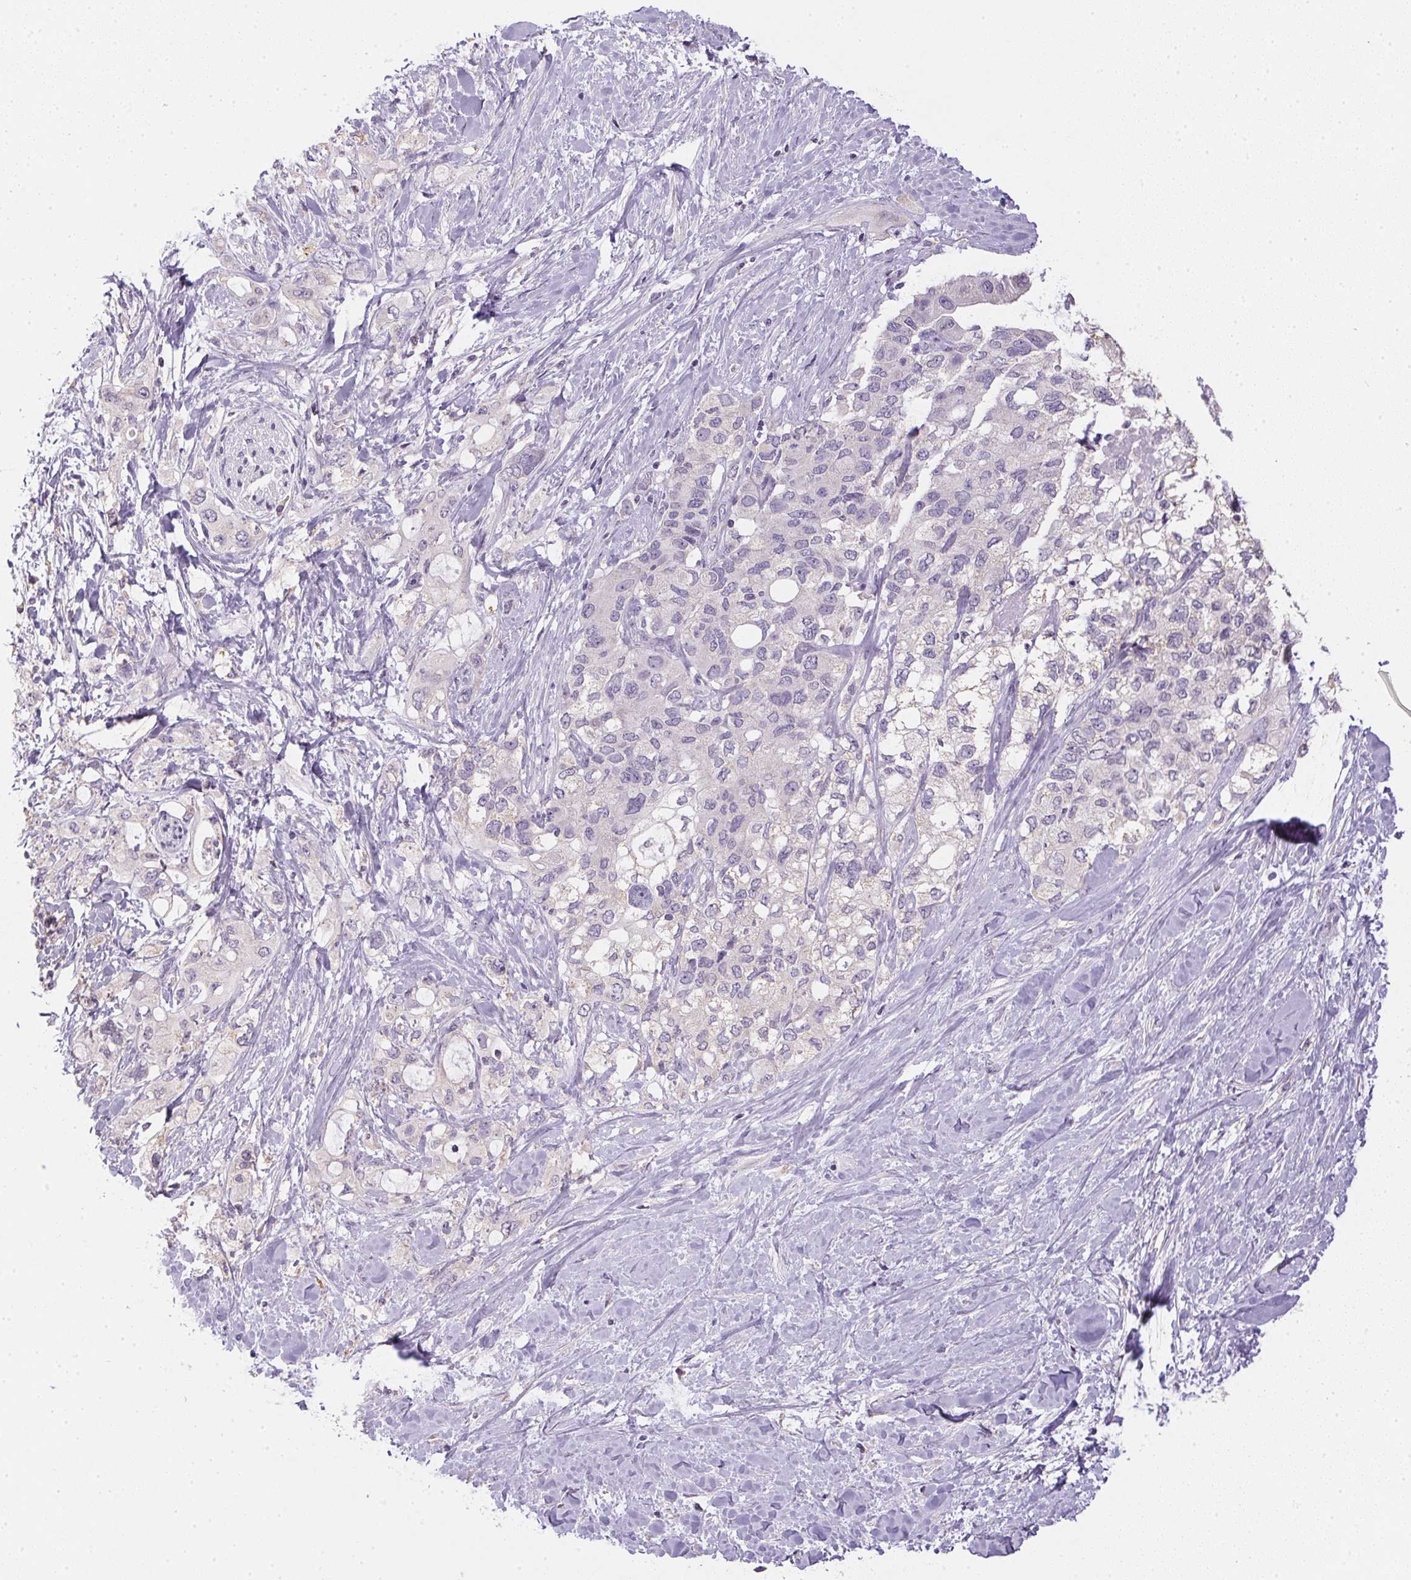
{"staining": {"intensity": "negative", "quantity": "none", "location": "none"}, "tissue": "pancreatic cancer", "cell_type": "Tumor cells", "image_type": "cancer", "snomed": [{"axis": "morphology", "description": "Adenocarcinoma, NOS"}, {"axis": "topography", "description": "Pancreas"}], "caption": "Immunohistochemical staining of human pancreatic adenocarcinoma exhibits no significant staining in tumor cells.", "gene": "SPACA9", "patient": {"sex": "female", "age": 56}}